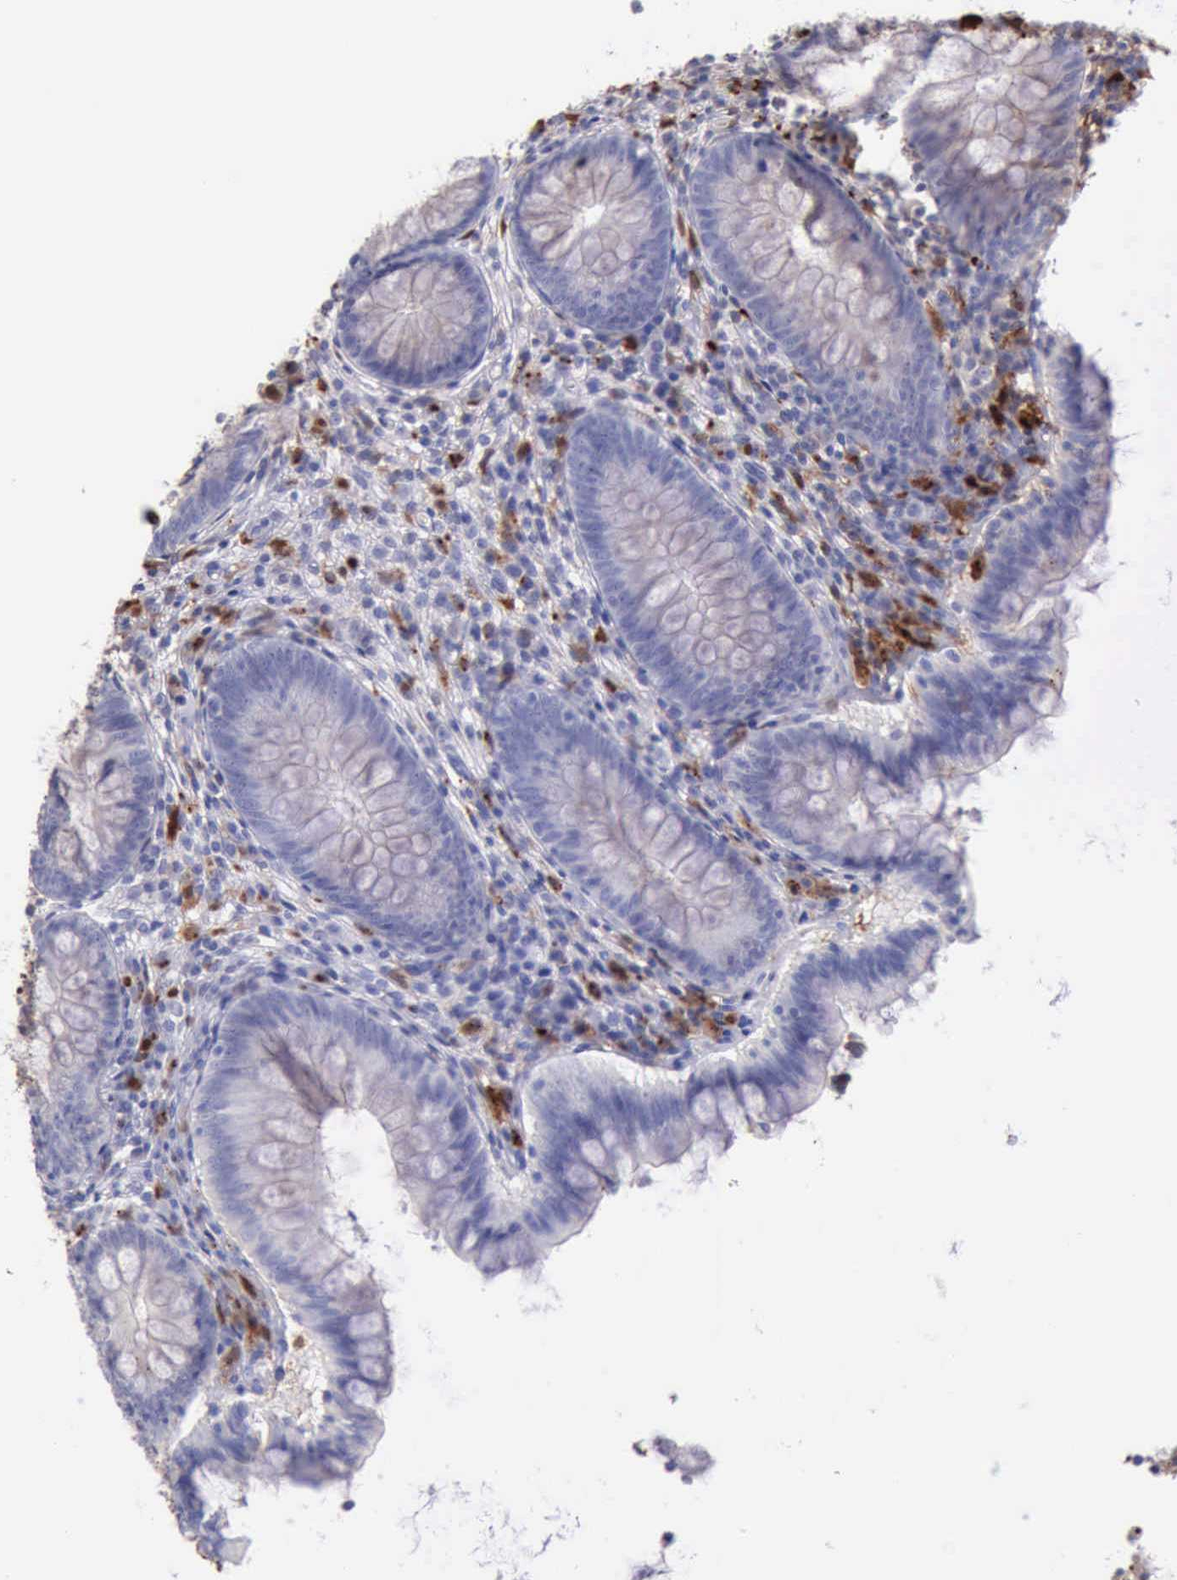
{"staining": {"intensity": "negative", "quantity": "none", "location": "none"}, "tissue": "appendix", "cell_type": "Glandular cells", "image_type": "normal", "snomed": [{"axis": "morphology", "description": "Normal tissue, NOS"}, {"axis": "topography", "description": "Appendix"}], "caption": "This histopathology image is of unremarkable appendix stained with immunohistochemistry (IHC) to label a protein in brown with the nuclei are counter-stained blue. There is no positivity in glandular cells.", "gene": "CSTA", "patient": {"sex": "female", "age": 66}}